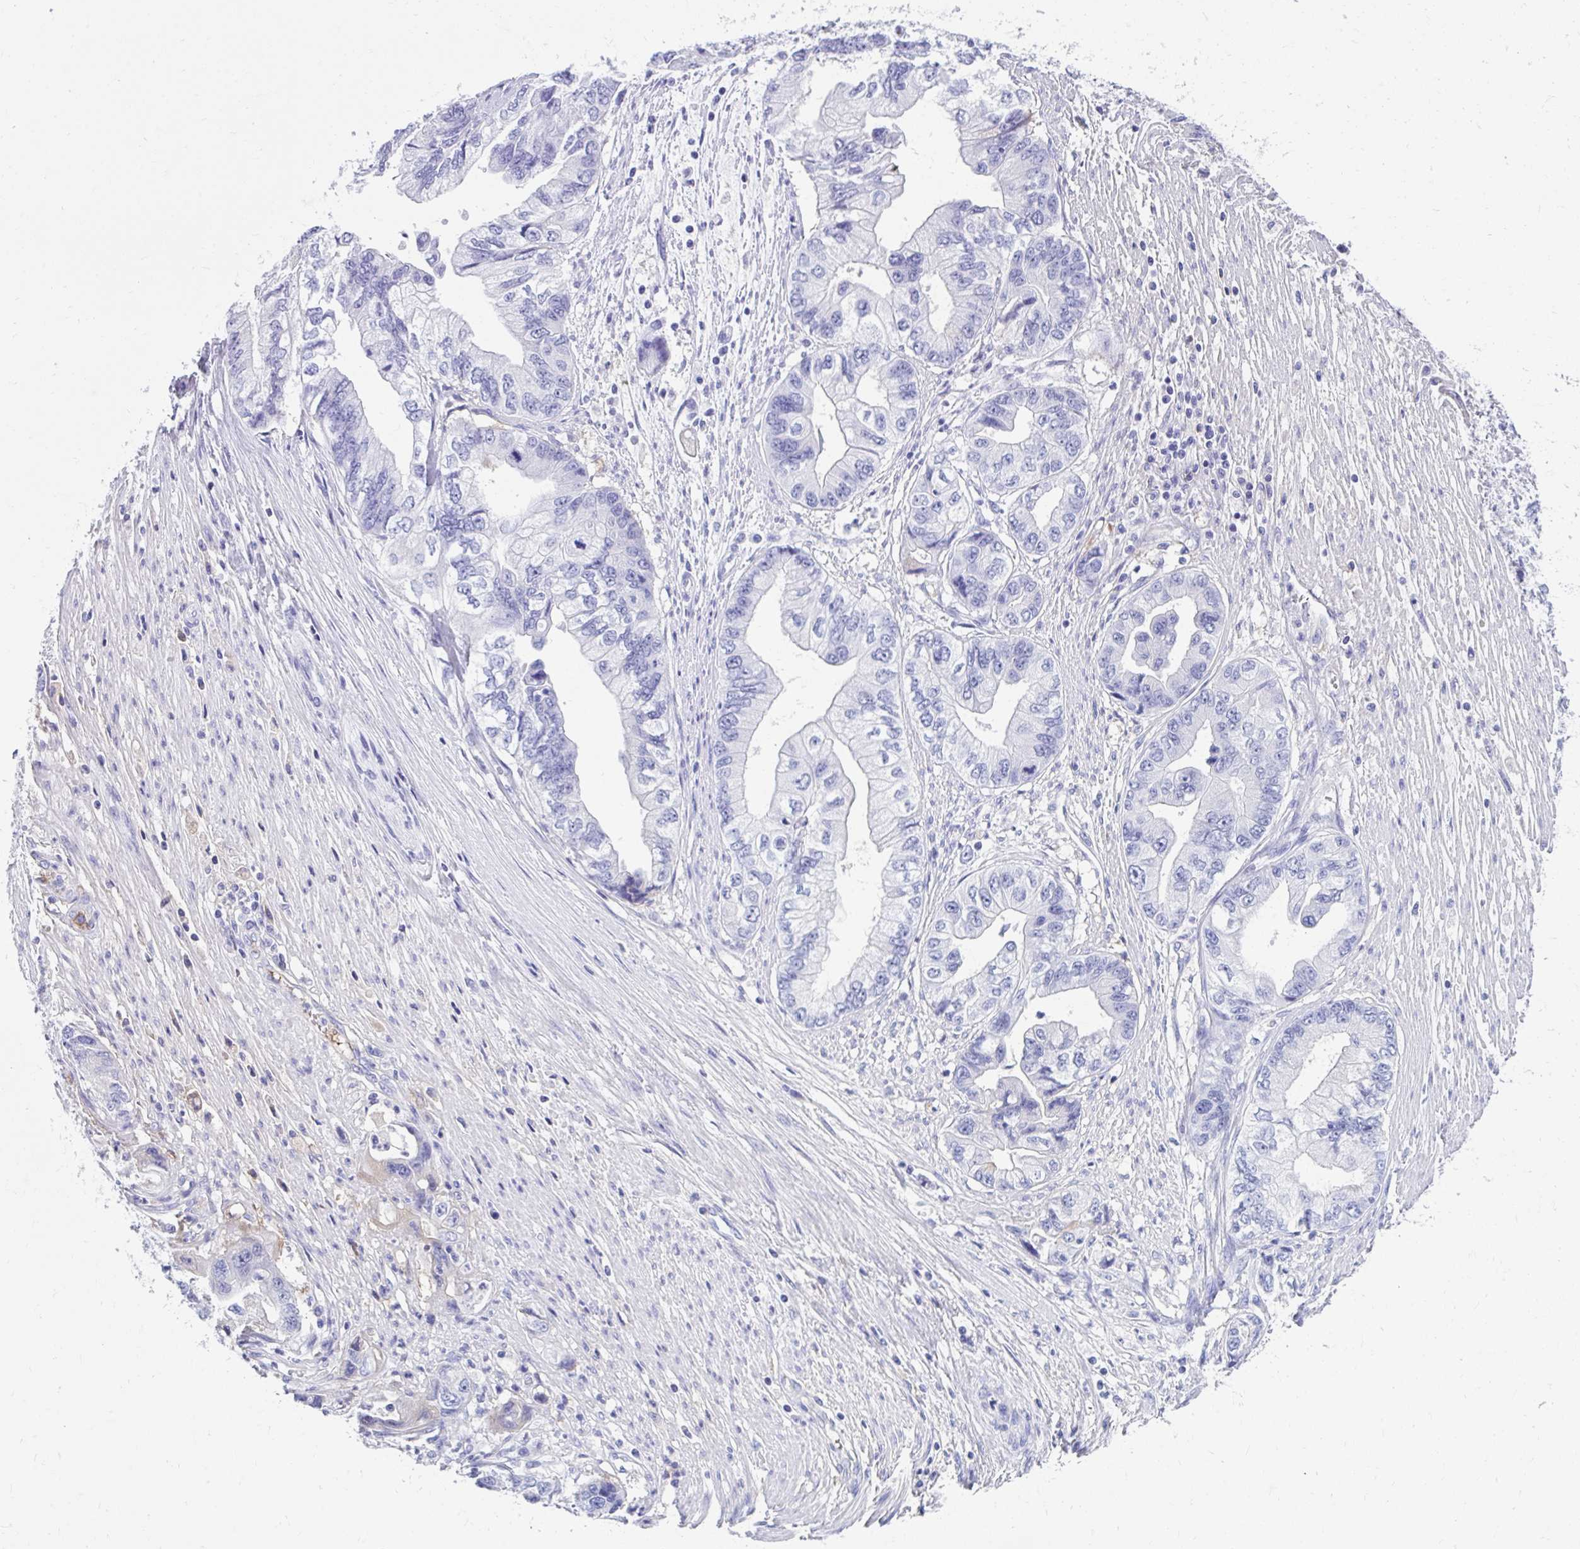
{"staining": {"intensity": "negative", "quantity": "none", "location": "none"}, "tissue": "stomach cancer", "cell_type": "Tumor cells", "image_type": "cancer", "snomed": [{"axis": "morphology", "description": "Adenocarcinoma, NOS"}, {"axis": "topography", "description": "Pancreas"}, {"axis": "topography", "description": "Stomach, upper"}], "caption": "Human stomach cancer (adenocarcinoma) stained for a protein using immunohistochemistry (IHC) demonstrates no expression in tumor cells.", "gene": "SMIM9", "patient": {"sex": "male", "age": 77}}